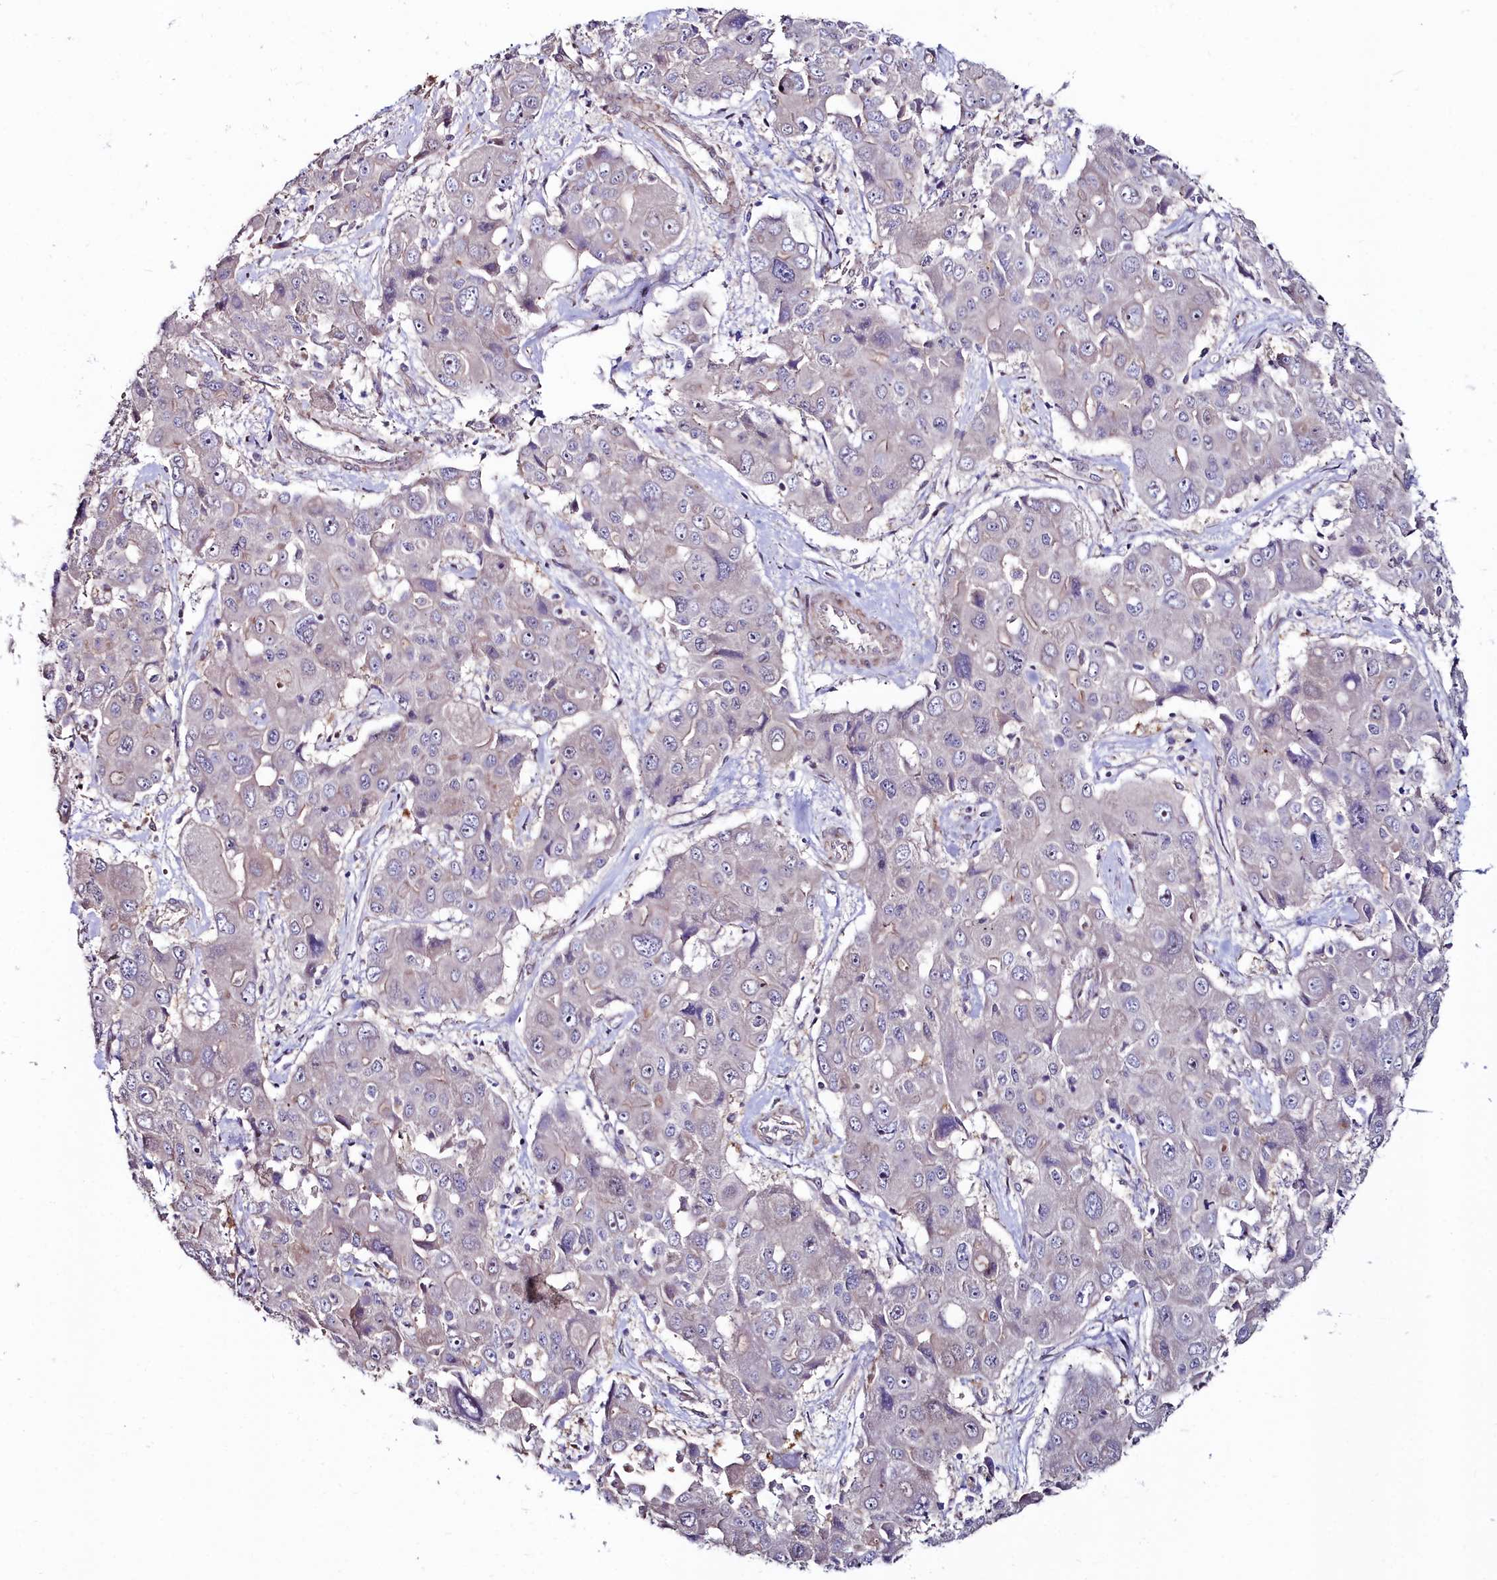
{"staining": {"intensity": "negative", "quantity": "none", "location": "none"}, "tissue": "liver cancer", "cell_type": "Tumor cells", "image_type": "cancer", "snomed": [{"axis": "morphology", "description": "Cholangiocarcinoma"}, {"axis": "topography", "description": "Liver"}], "caption": "High power microscopy micrograph of an immunohistochemistry photomicrograph of liver cancer (cholangiocarcinoma), revealing no significant expression in tumor cells.", "gene": "C4orf19", "patient": {"sex": "male", "age": 67}}